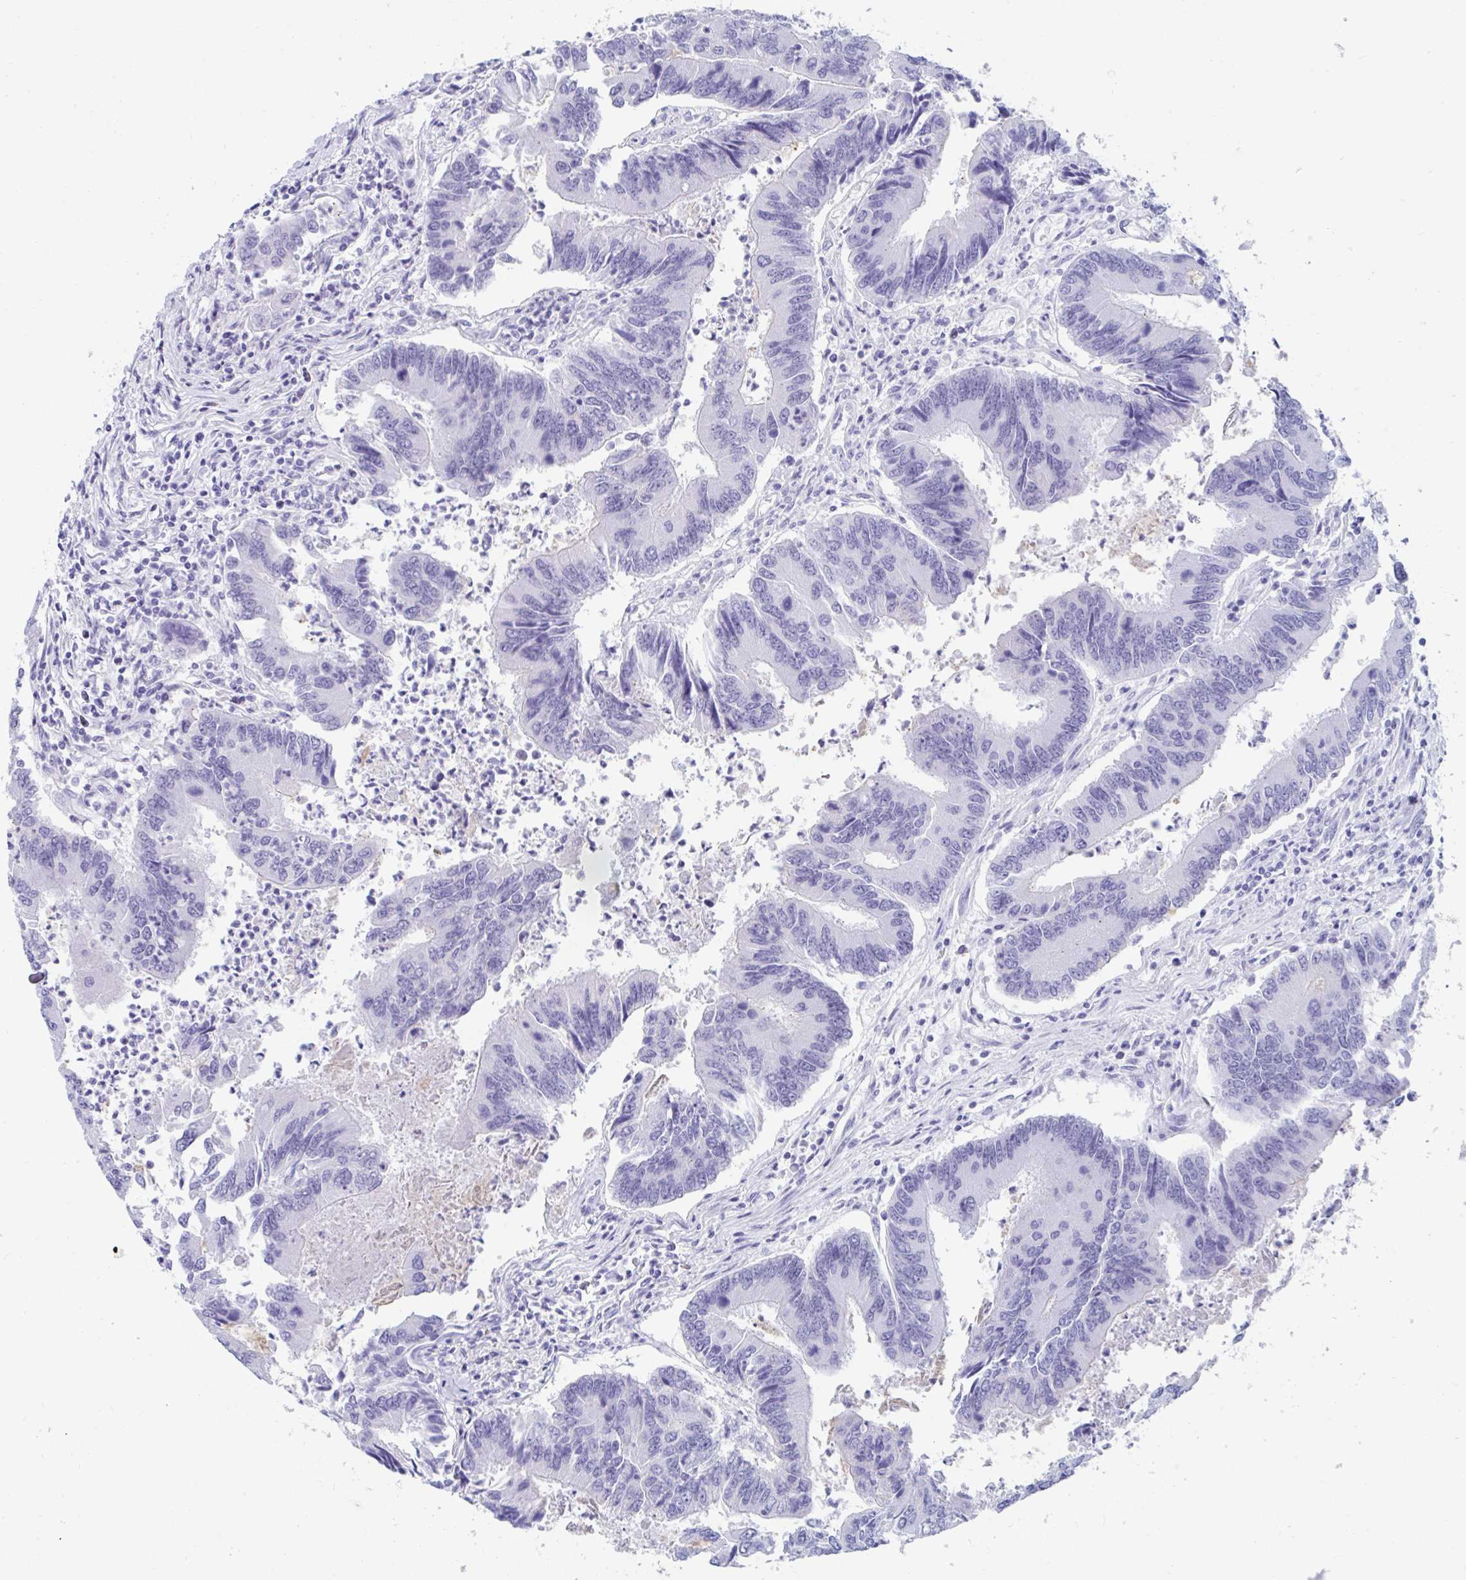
{"staining": {"intensity": "negative", "quantity": "none", "location": "none"}, "tissue": "colorectal cancer", "cell_type": "Tumor cells", "image_type": "cancer", "snomed": [{"axis": "morphology", "description": "Adenocarcinoma, NOS"}, {"axis": "topography", "description": "Colon"}], "caption": "This micrograph is of colorectal adenocarcinoma stained with IHC to label a protein in brown with the nuclei are counter-stained blue. There is no positivity in tumor cells.", "gene": "GKN2", "patient": {"sex": "female", "age": 67}}